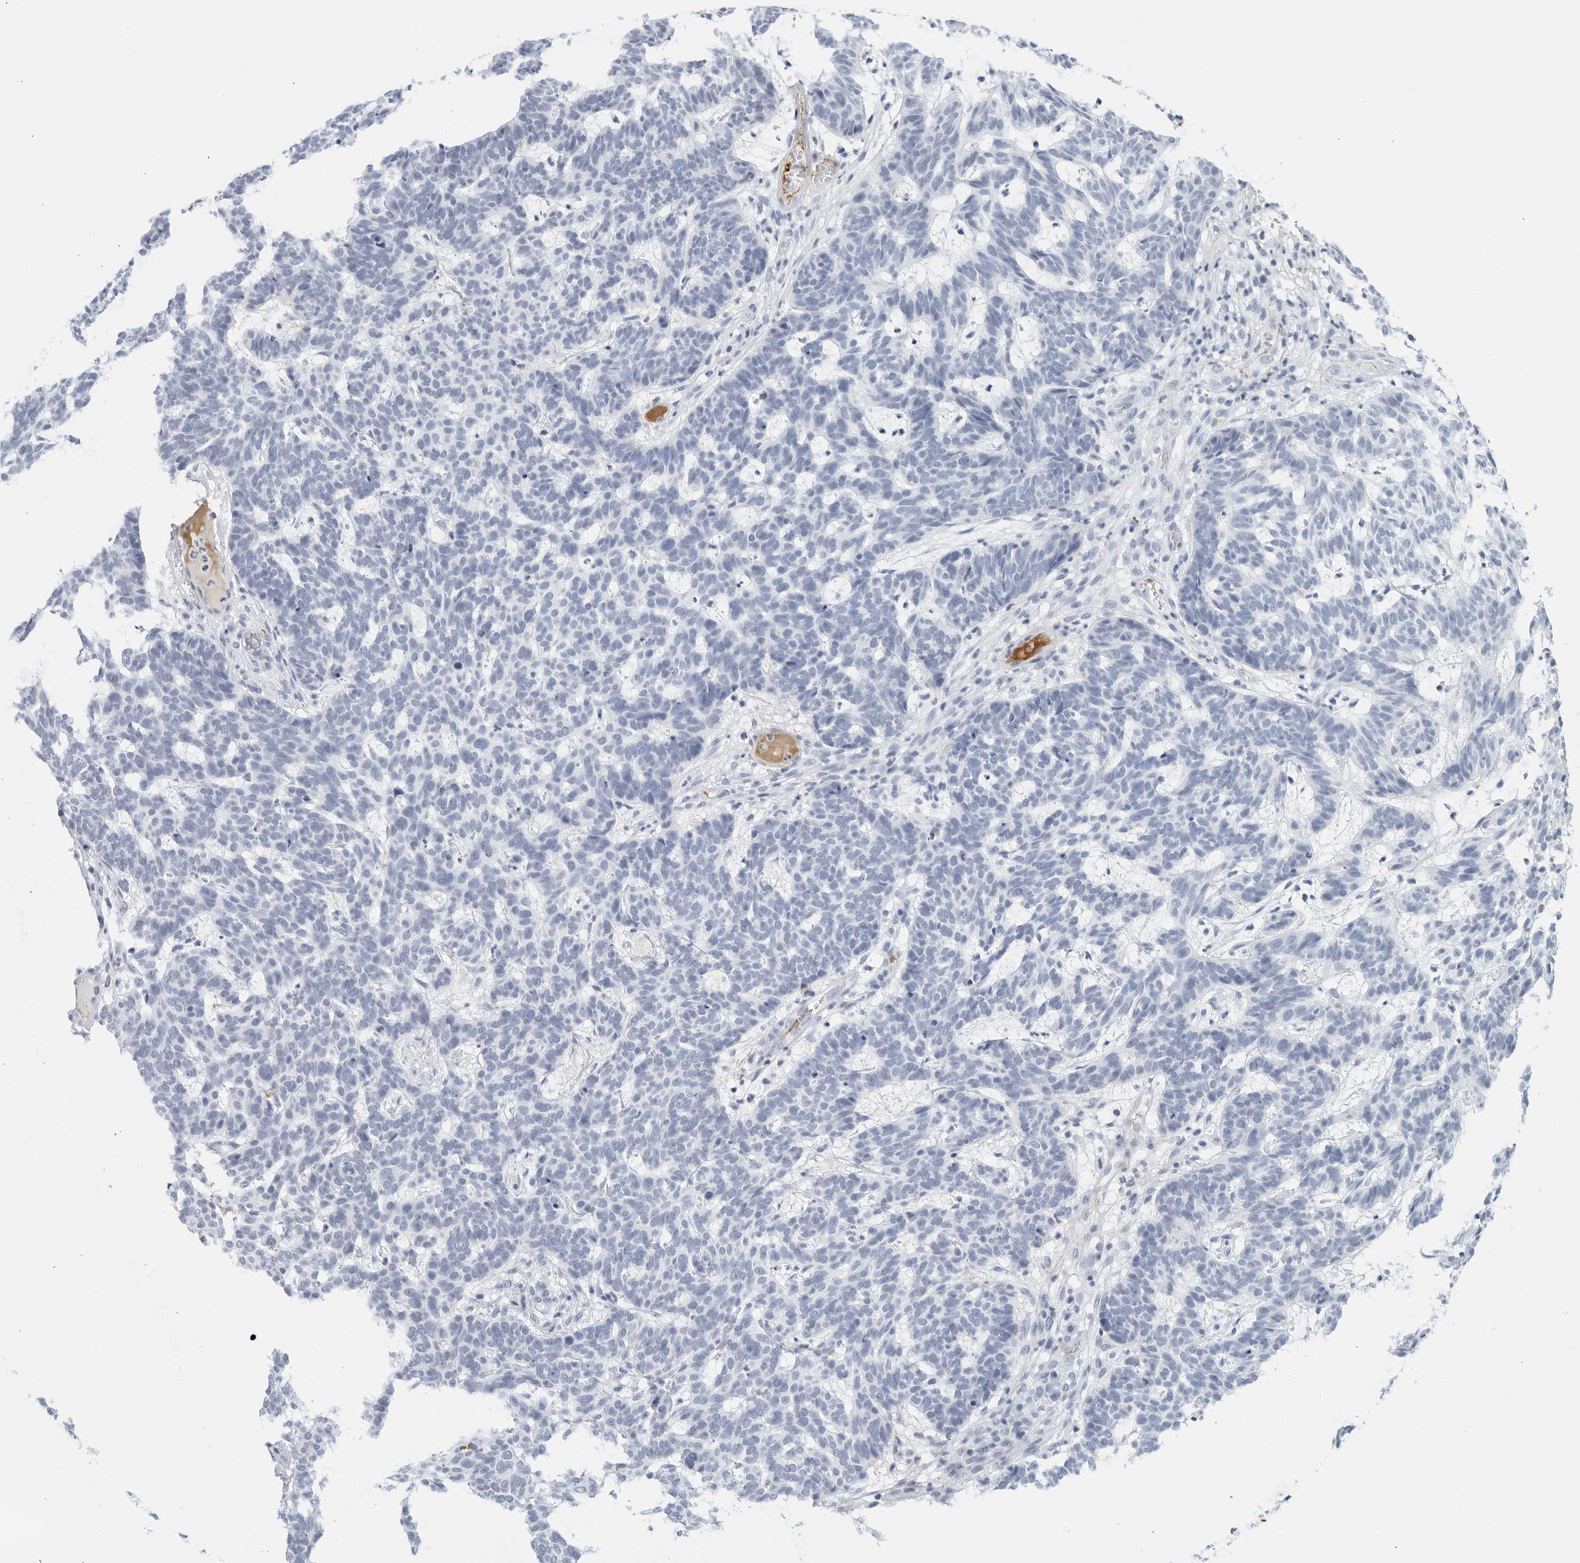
{"staining": {"intensity": "negative", "quantity": "none", "location": "none"}, "tissue": "skin cancer", "cell_type": "Tumor cells", "image_type": "cancer", "snomed": [{"axis": "morphology", "description": "Basal cell carcinoma"}, {"axis": "topography", "description": "Skin"}], "caption": "Micrograph shows no significant protein positivity in tumor cells of skin cancer (basal cell carcinoma).", "gene": "FGG", "patient": {"sex": "male", "age": 85}}